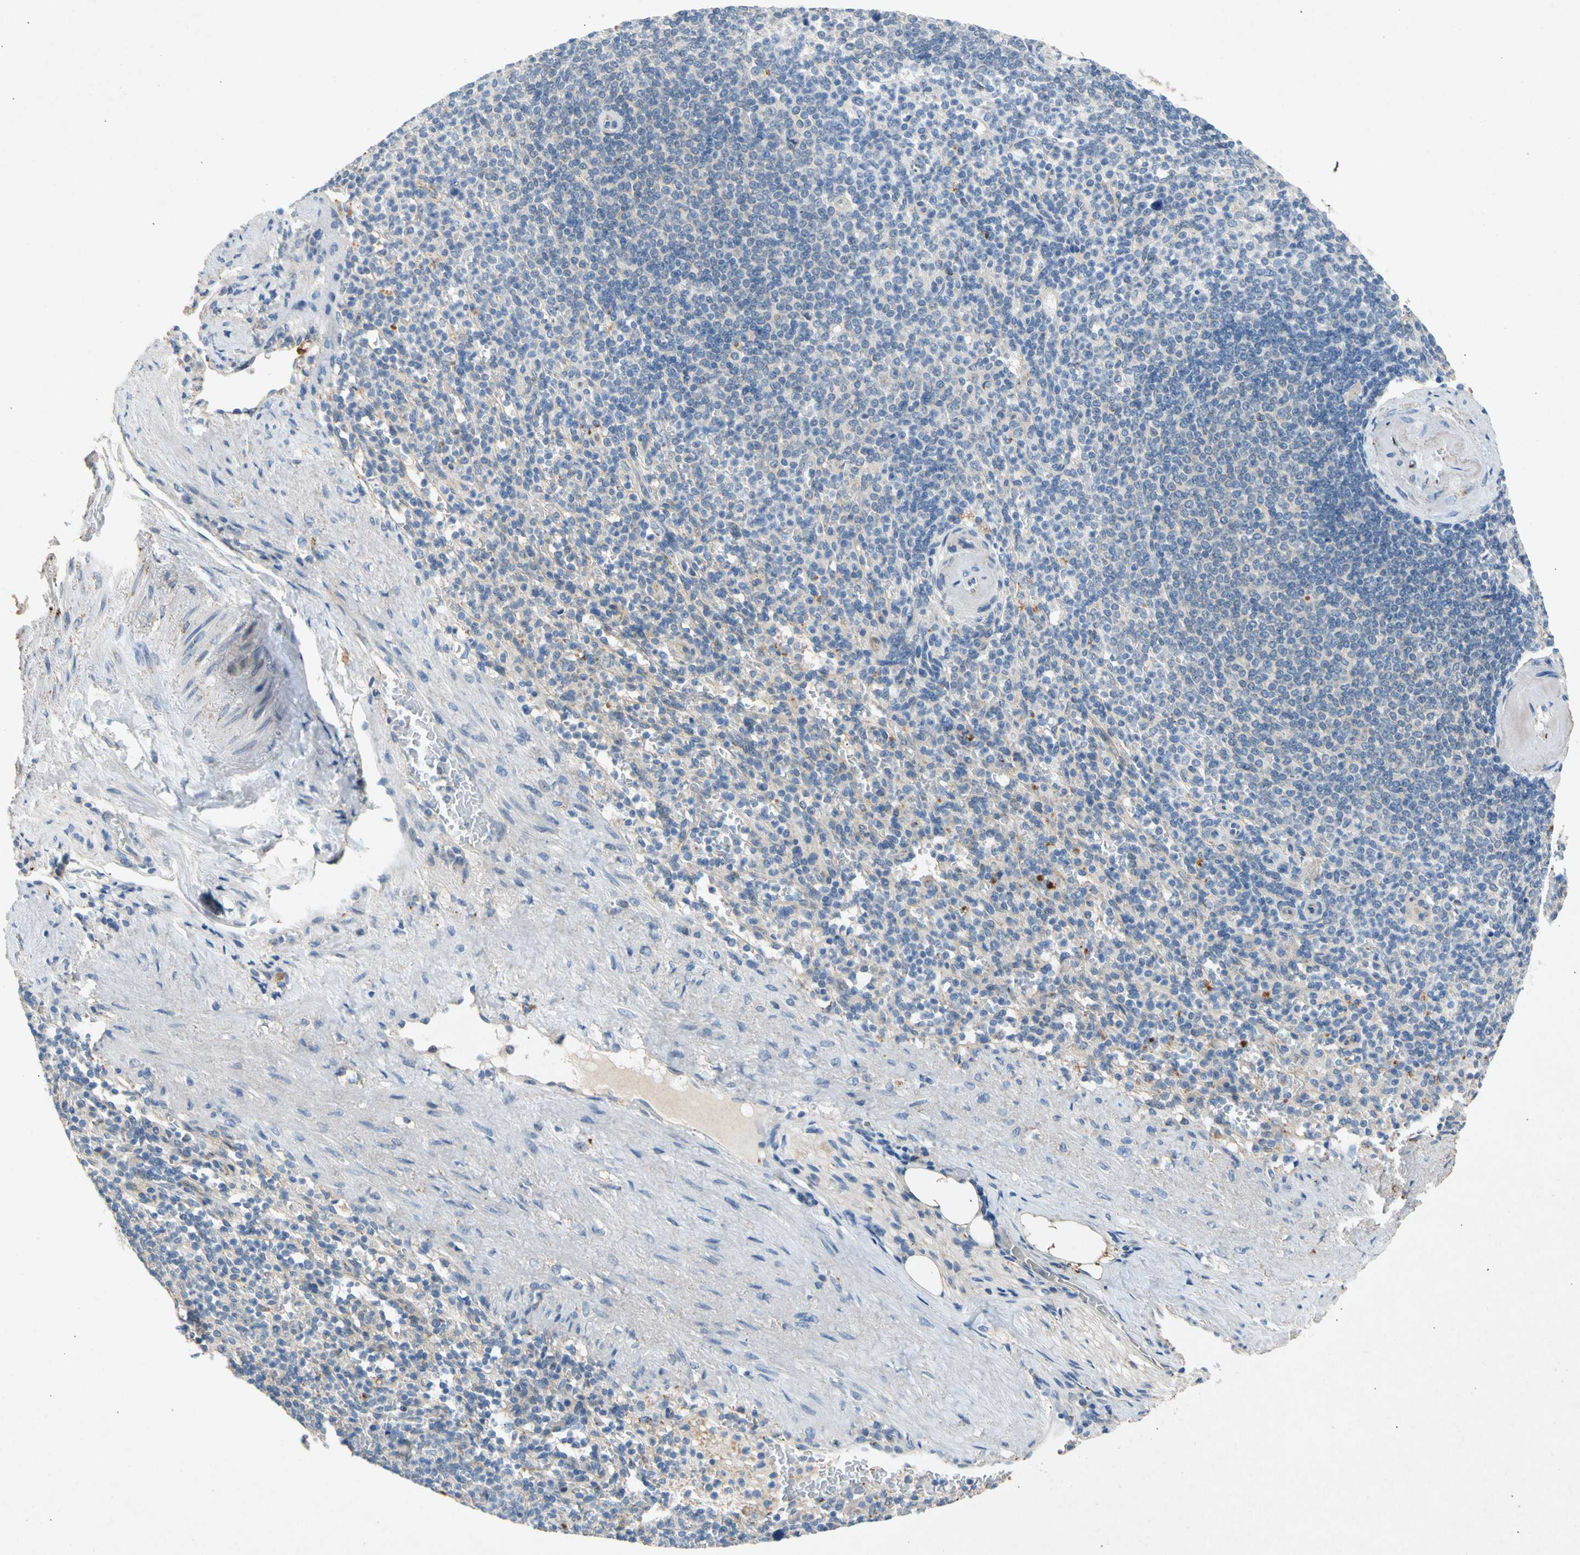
{"staining": {"intensity": "moderate", "quantity": "<25%", "location": "cytoplasmic/membranous"}, "tissue": "spleen", "cell_type": "Cells in red pulp", "image_type": "normal", "snomed": [{"axis": "morphology", "description": "Normal tissue, NOS"}, {"axis": "topography", "description": "Spleen"}], "caption": "High-magnification brightfield microscopy of normal spleen stained with DAB (brown) and counterstained with hematoxylin (blue). cells in red pulp exhibit moderate cytoplasmic/membranous staining is present in approximately<25% of cells. The protein is stained brown, and the nuclei are stained in blue (DAB IHC with brightfield microscopy, high magnification).", "gene": "GASK1B", "patient": {"sex": "female", "age": 74}}